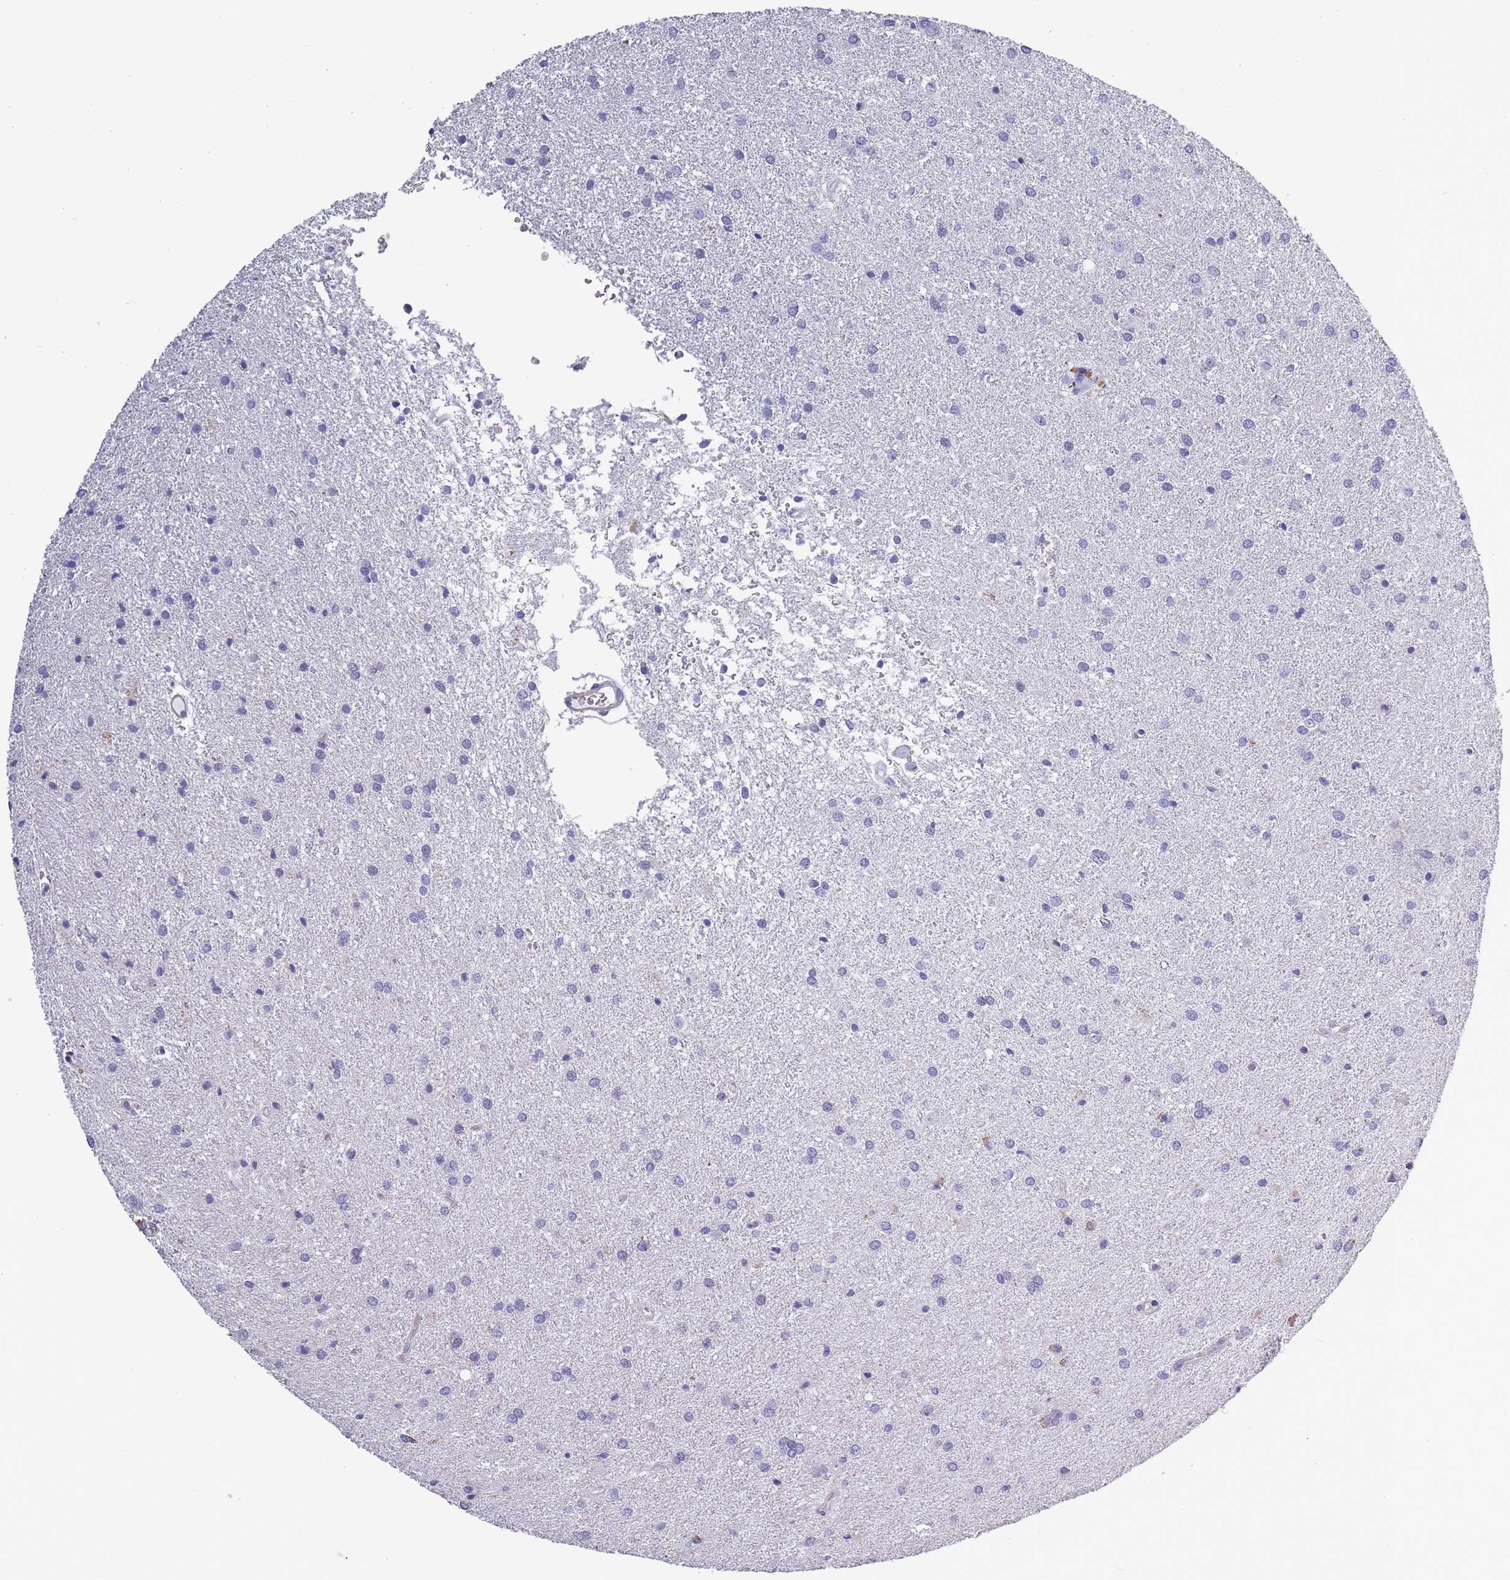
{"staining": {"intensity": "negative", "quantity": "none", "location": "none"}, "tissue": "glioma", "cell_type": "Tumor cells", "image_type": "cancer", "snomed": [{"axis": "morphology", "description": "Glioma, malignant, High grade"}, {"axis": "topography", "description": "Brain"}], "caption": "An image of glioma stained for a protein shows no brown staining in tumor cells.", "gene": "OR4C5", "patient": {"sex": "female", "age": 50}}